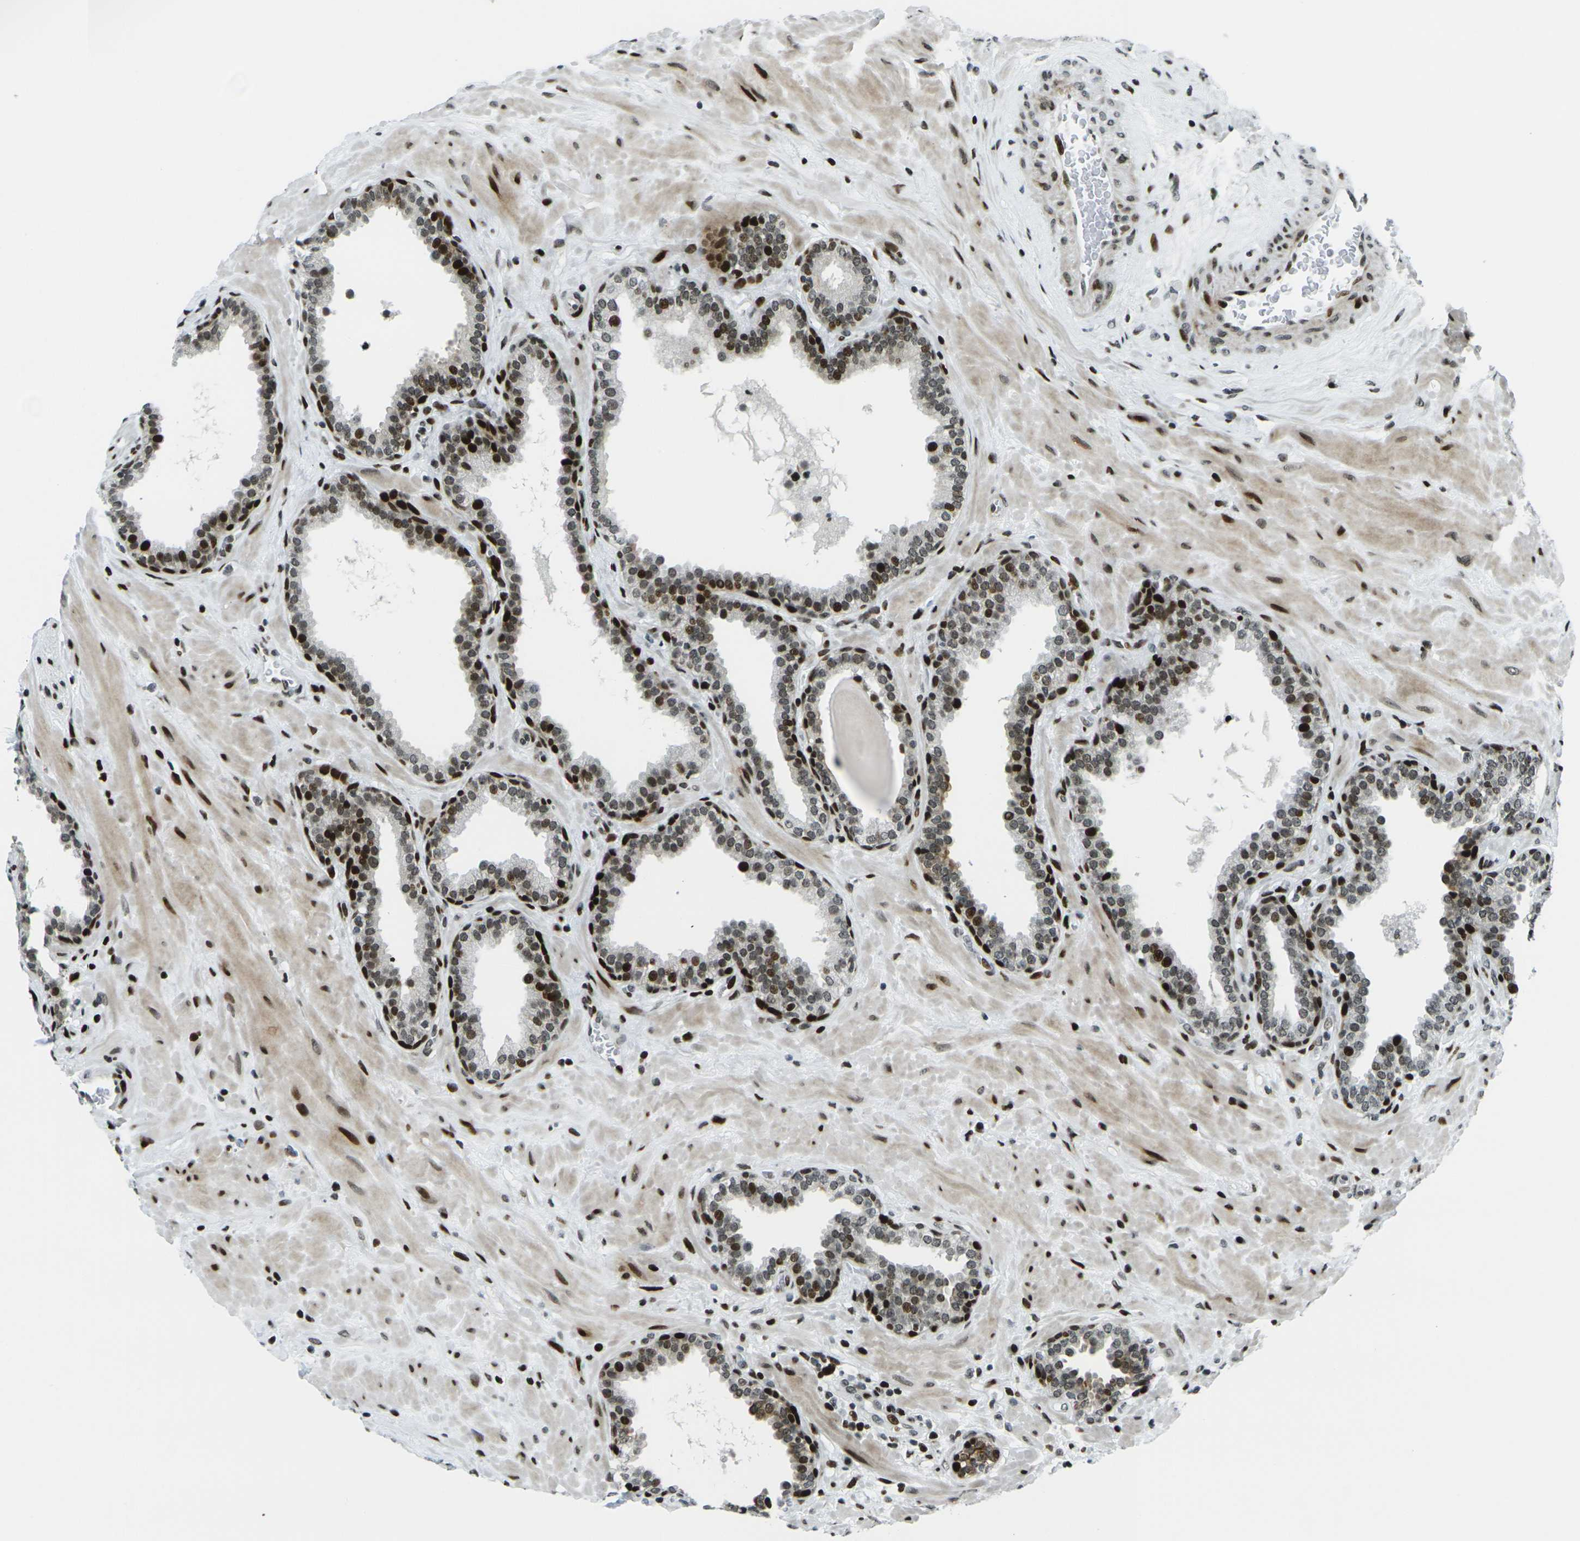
{"staining": {"intensity": "moderate", "quantity": ">75%", "location": "nuclear"}, "tissue": "prostate", "cell_type": "Glandular cells", "image_type": "normal", "snomed": [{"axis": "morphology", "description": "Normal tissue, NOS"}, {"axis": "topography", "description": "Prostate"}], "caption": "Protein positivity by IHC displays moderate nuclear positivity in approximately >75% of glandular cells in normal prostate.", "gene": "H3", "patient": {"sex": "male", "age": 51}}